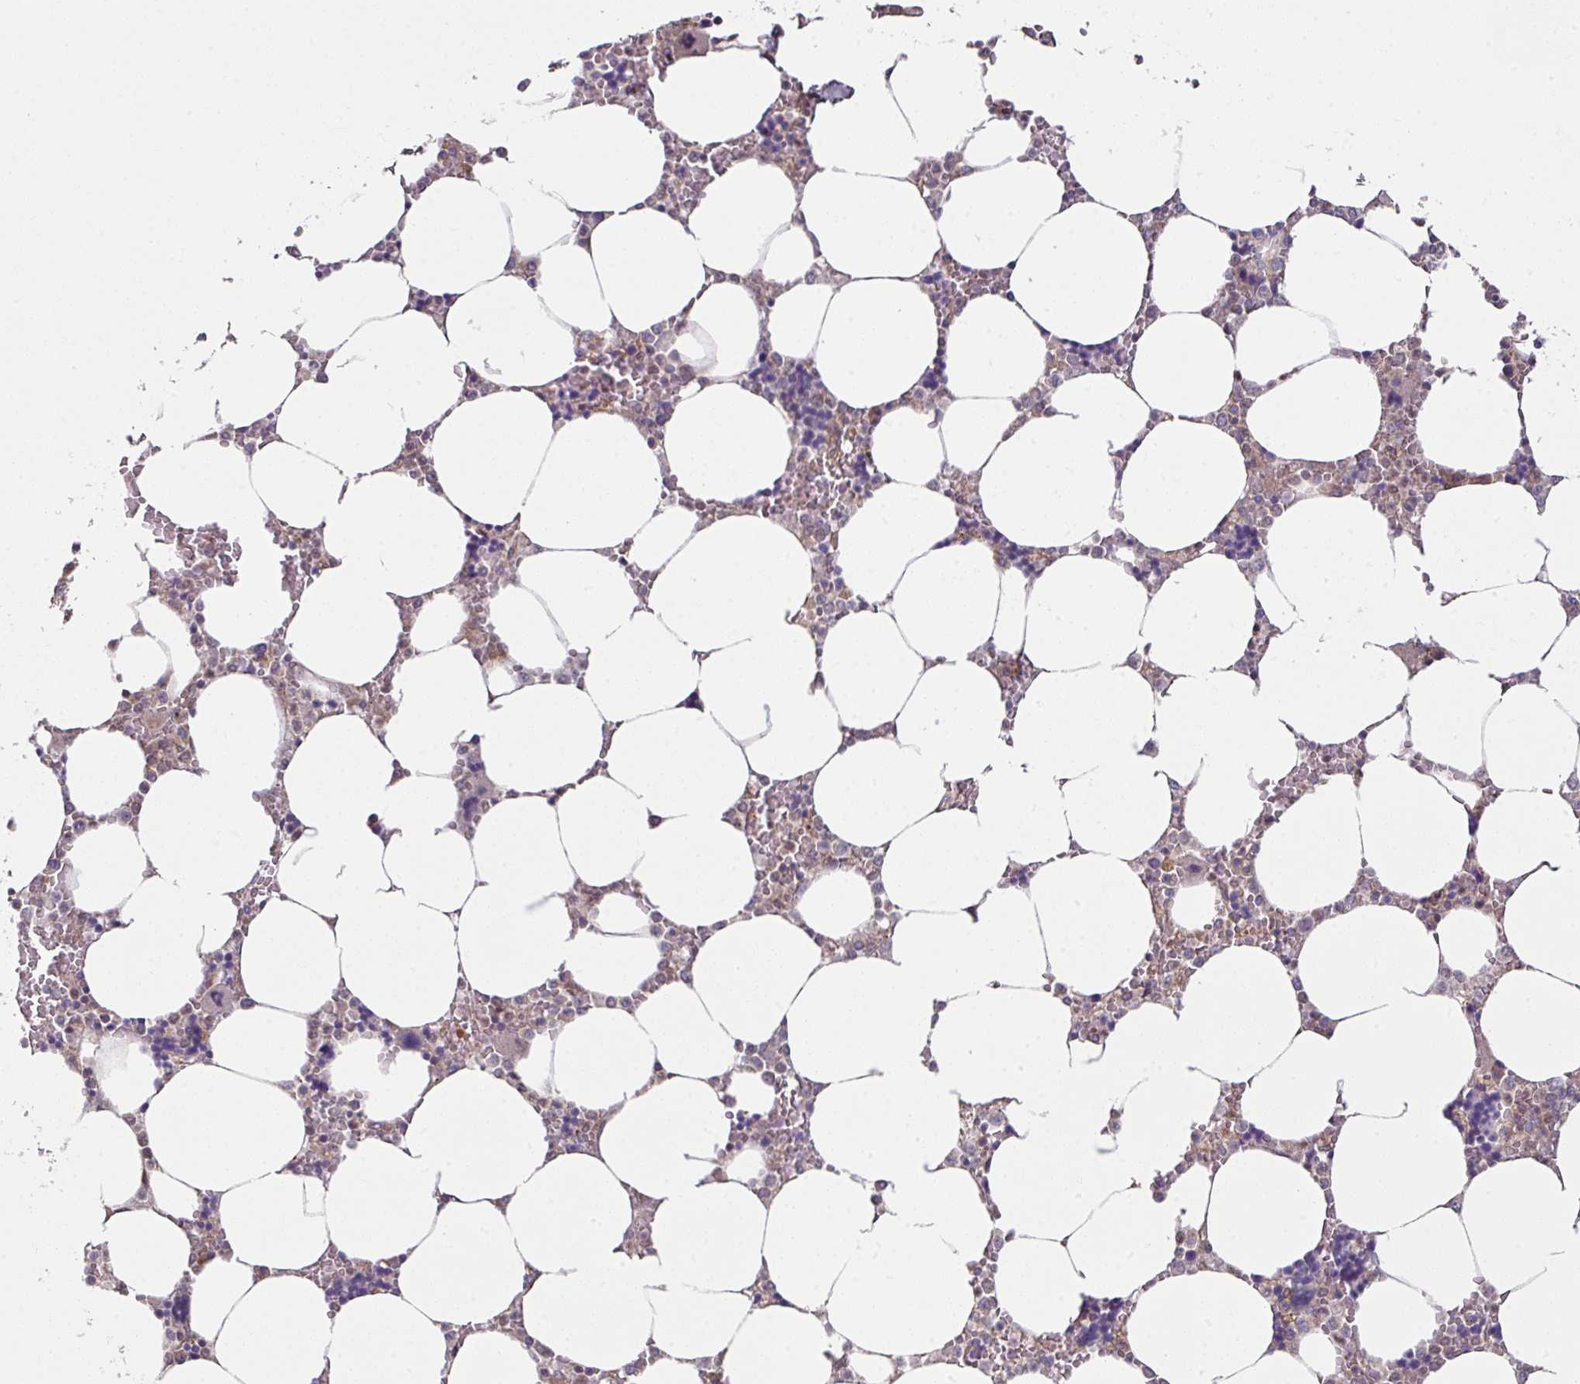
{"staining": {"intensity": "weak", "quantity": "<25%", "location": "nuclear"}, "tissue": "bone marrow", "cell_type": "Hematopoietic cells", "image_type": "normal", "snomed": [{"axis": "morphology", "description": "Normal tissue, NOS"}, {"axis": "topography", "description": "Bone marrow"}], "caption": "Immunohistochemical staining of benign human bone marrow exhibits no significant positivity in hematopoietic cells. (Immunohistochemistry, brightfield microscopy, high magnification).", "gene": "CAMLG", "patient": {"sex": "male", "age": 64}}